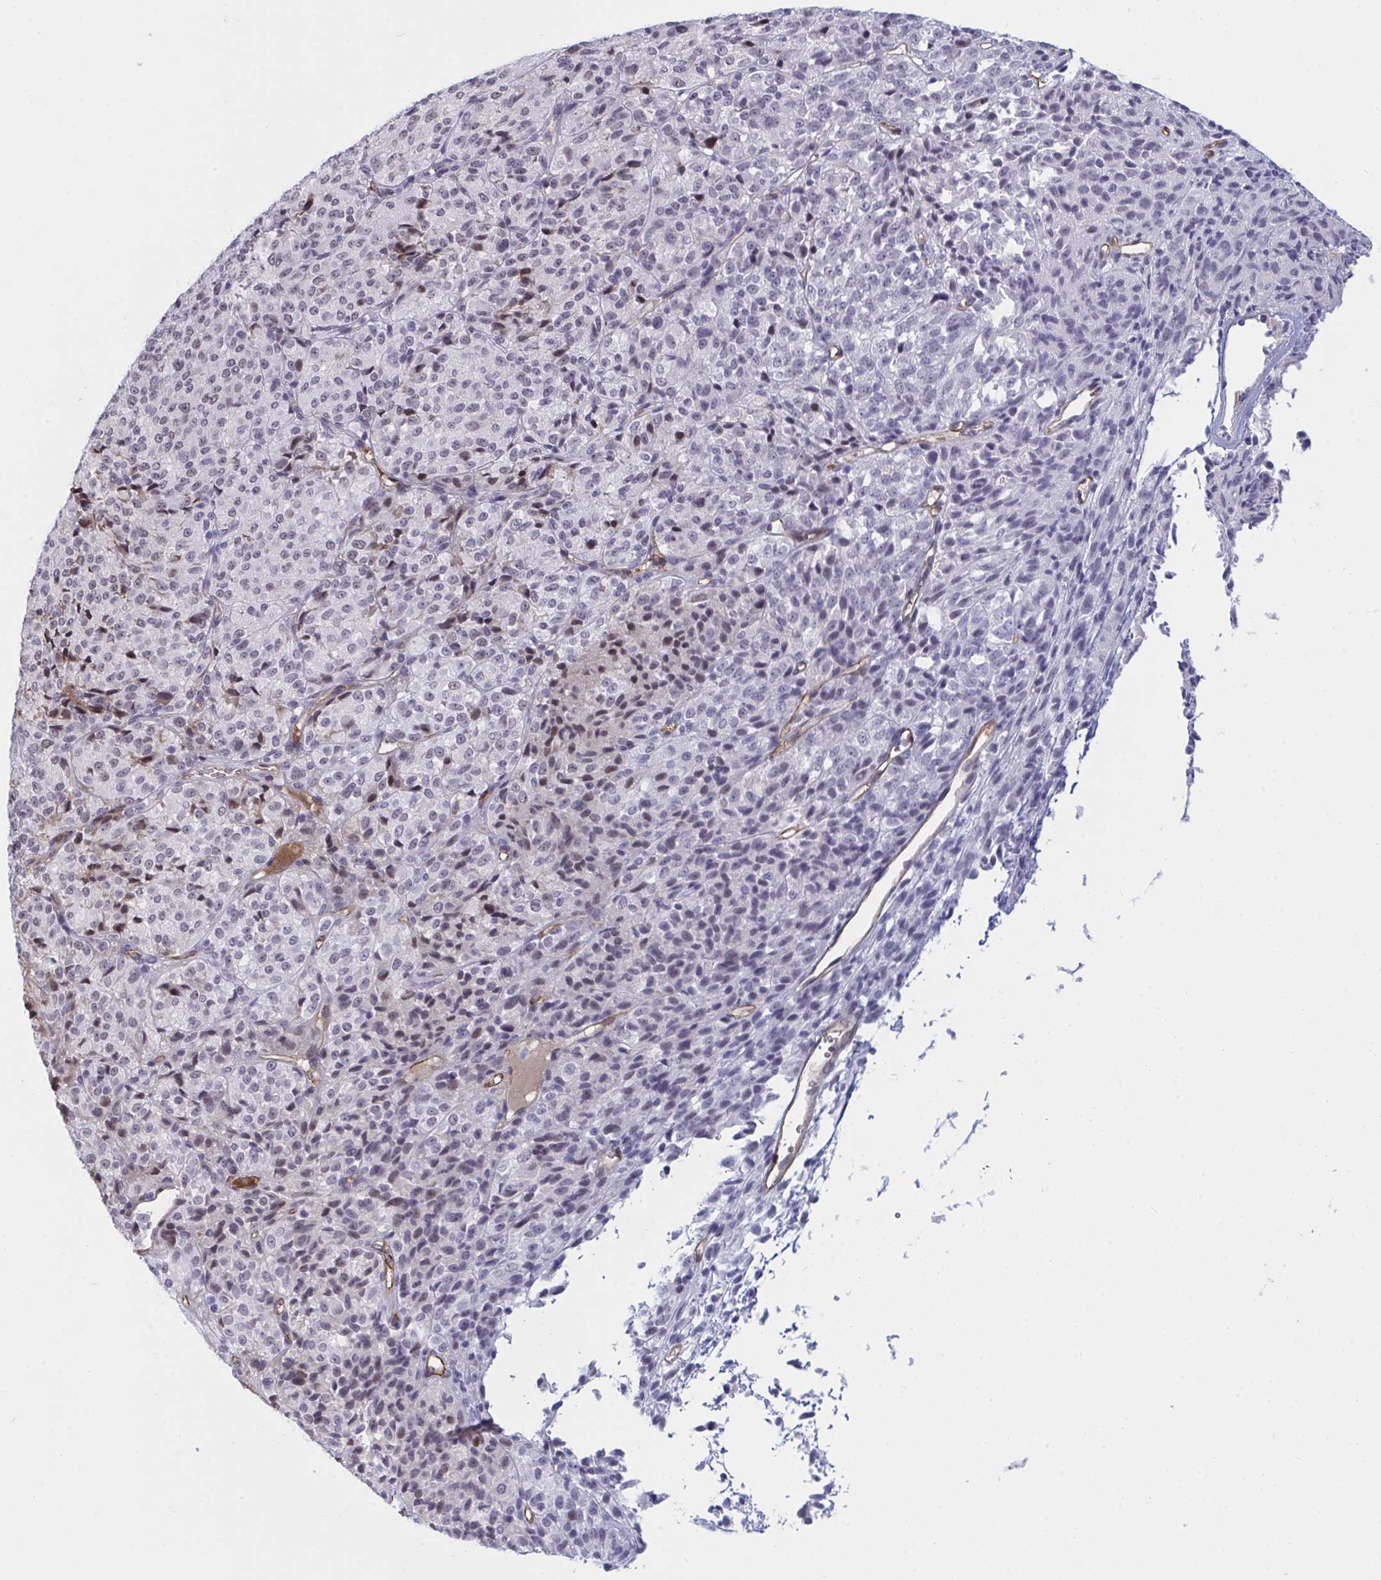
{"staining": {"intensity": "weak", "quantity": "<25%", "location": "nuclear"}, "tissue": "melanoma", "cell_type": "Tumor cells", "image_type": "cancer", "snomed": [{"axis": "morphology", "description": "Malignant melanoma, Metastatic site"}, {"axis": "topography", "description": "Brain"}], "caption": "There is no significant positivity in tumor cells of malignant melanoma (metastatic site).", "gene": "DSCAML1", "patient": {"sex": "female", "age": 56}}